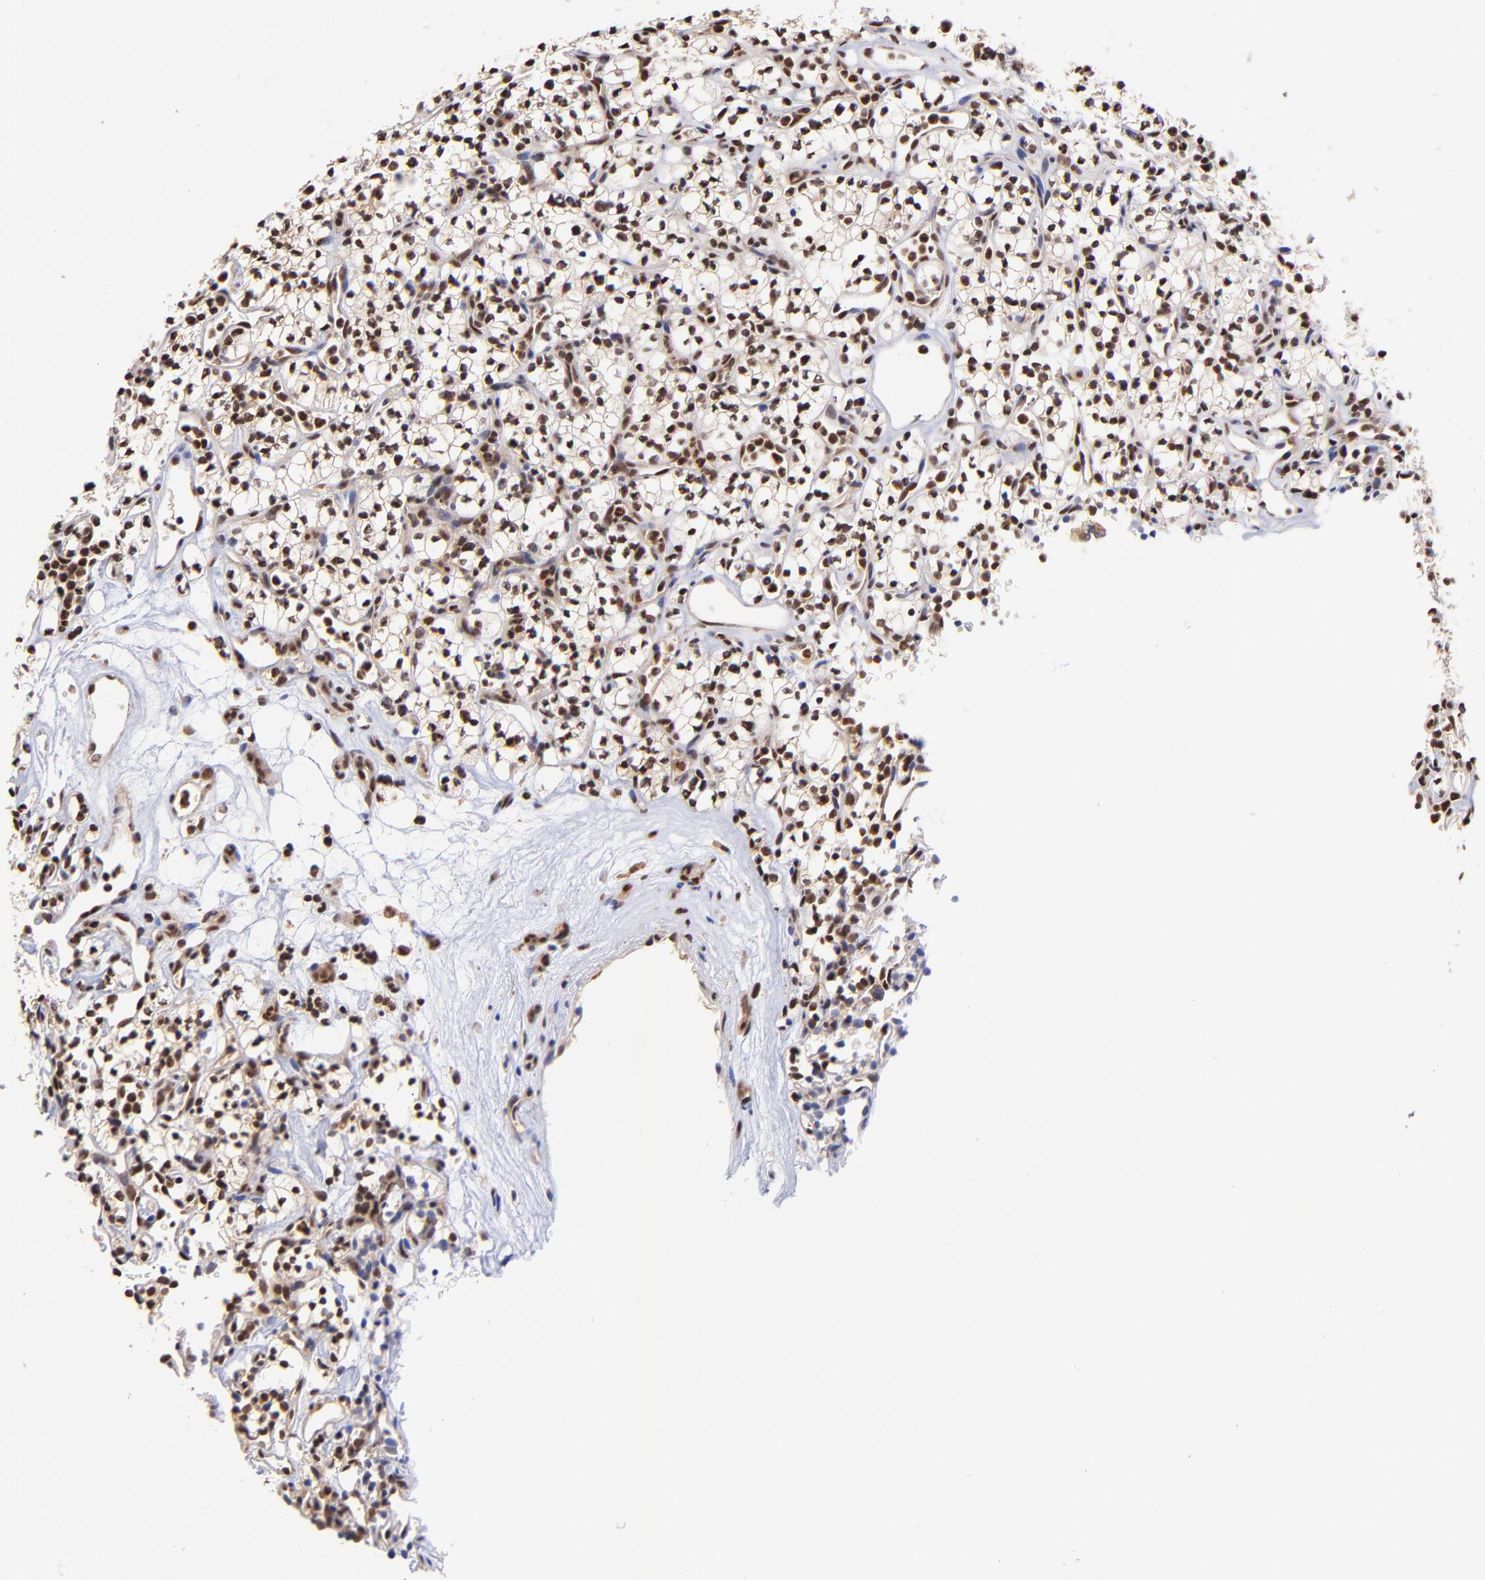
{"staining": {"intensity": "strong", "quantity": ">75%", "location": "nuclear"}, "tissue": "renal cancer", "cell_type": "Tumor cells", "image_type": "cancer", "snomed": [{"axis": "morphology", "description": "Adenocarcinoma, NOS"}, {"axis": "topography", "description": "Kidney"}], "caption": "Renal cancer (adenocarcinoma) stained for a protein (brown) shows strong nuclear positive expression in approximately >75% of tumor cells.", "gene": "WDR25", "patient": {"sex": "male", "age": 59}}